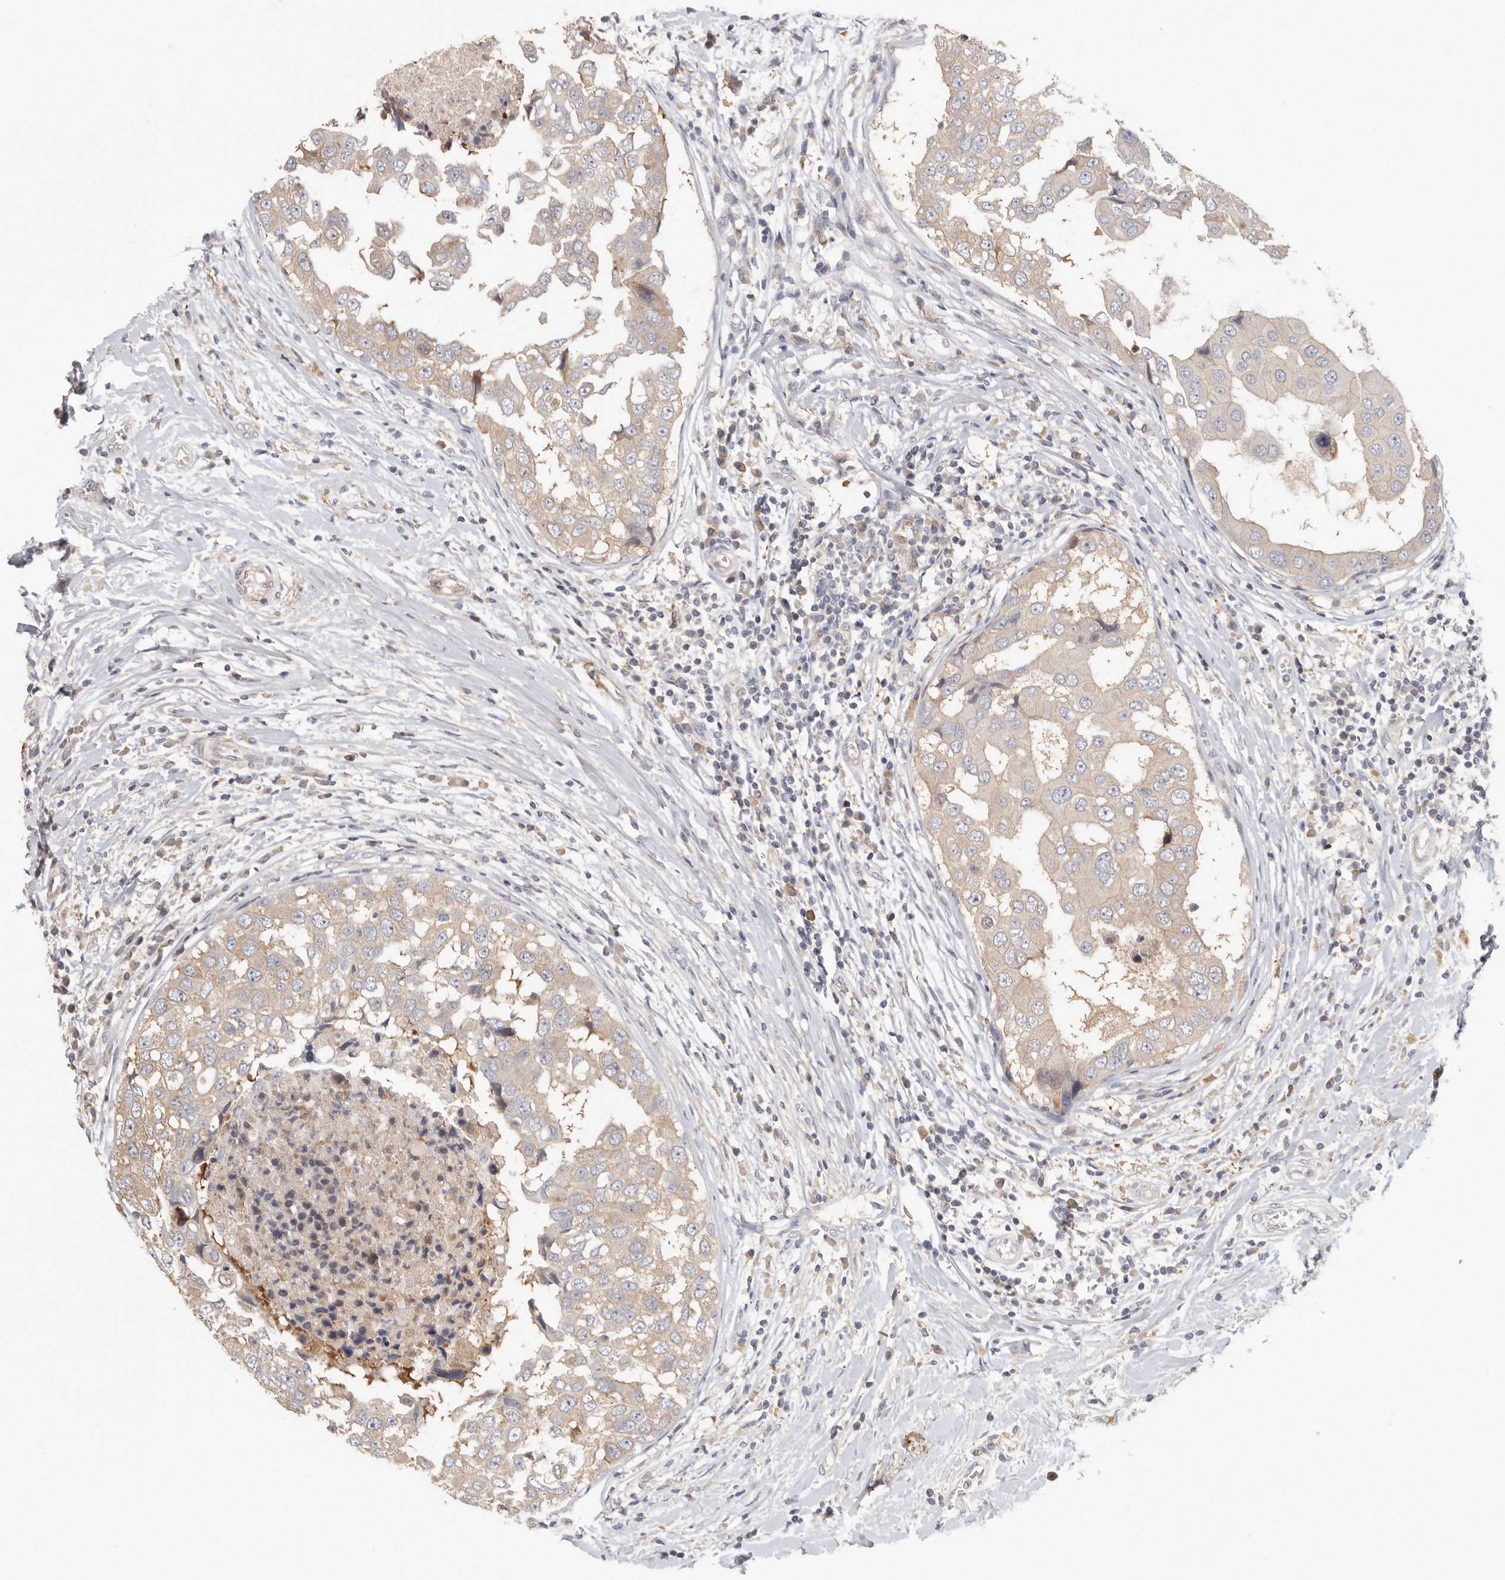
{"staining": {"intensity": "weak", "quantity": "<25%", "location": "cytoplasmic/membranous"}, "tissue": "breast cancer", "cell_type": "Tumor cells", "image_type": "cancer", "snomed": [{"axis": "morphology", "description": "Duct carcinoma"}, {"axis": "topography", "description": "Breast"}], "caption": "IHC image of neoplastic tissue: invasive ductal carcinoma (breast) stained with DAB displays no significant protein staining in tumor cells. (Brightfield microscopy of DAB immunohistochemistry (IHC) at high magnification).", "gene": "CFAP298", "patient": {"sex": "female", "age": 27}}